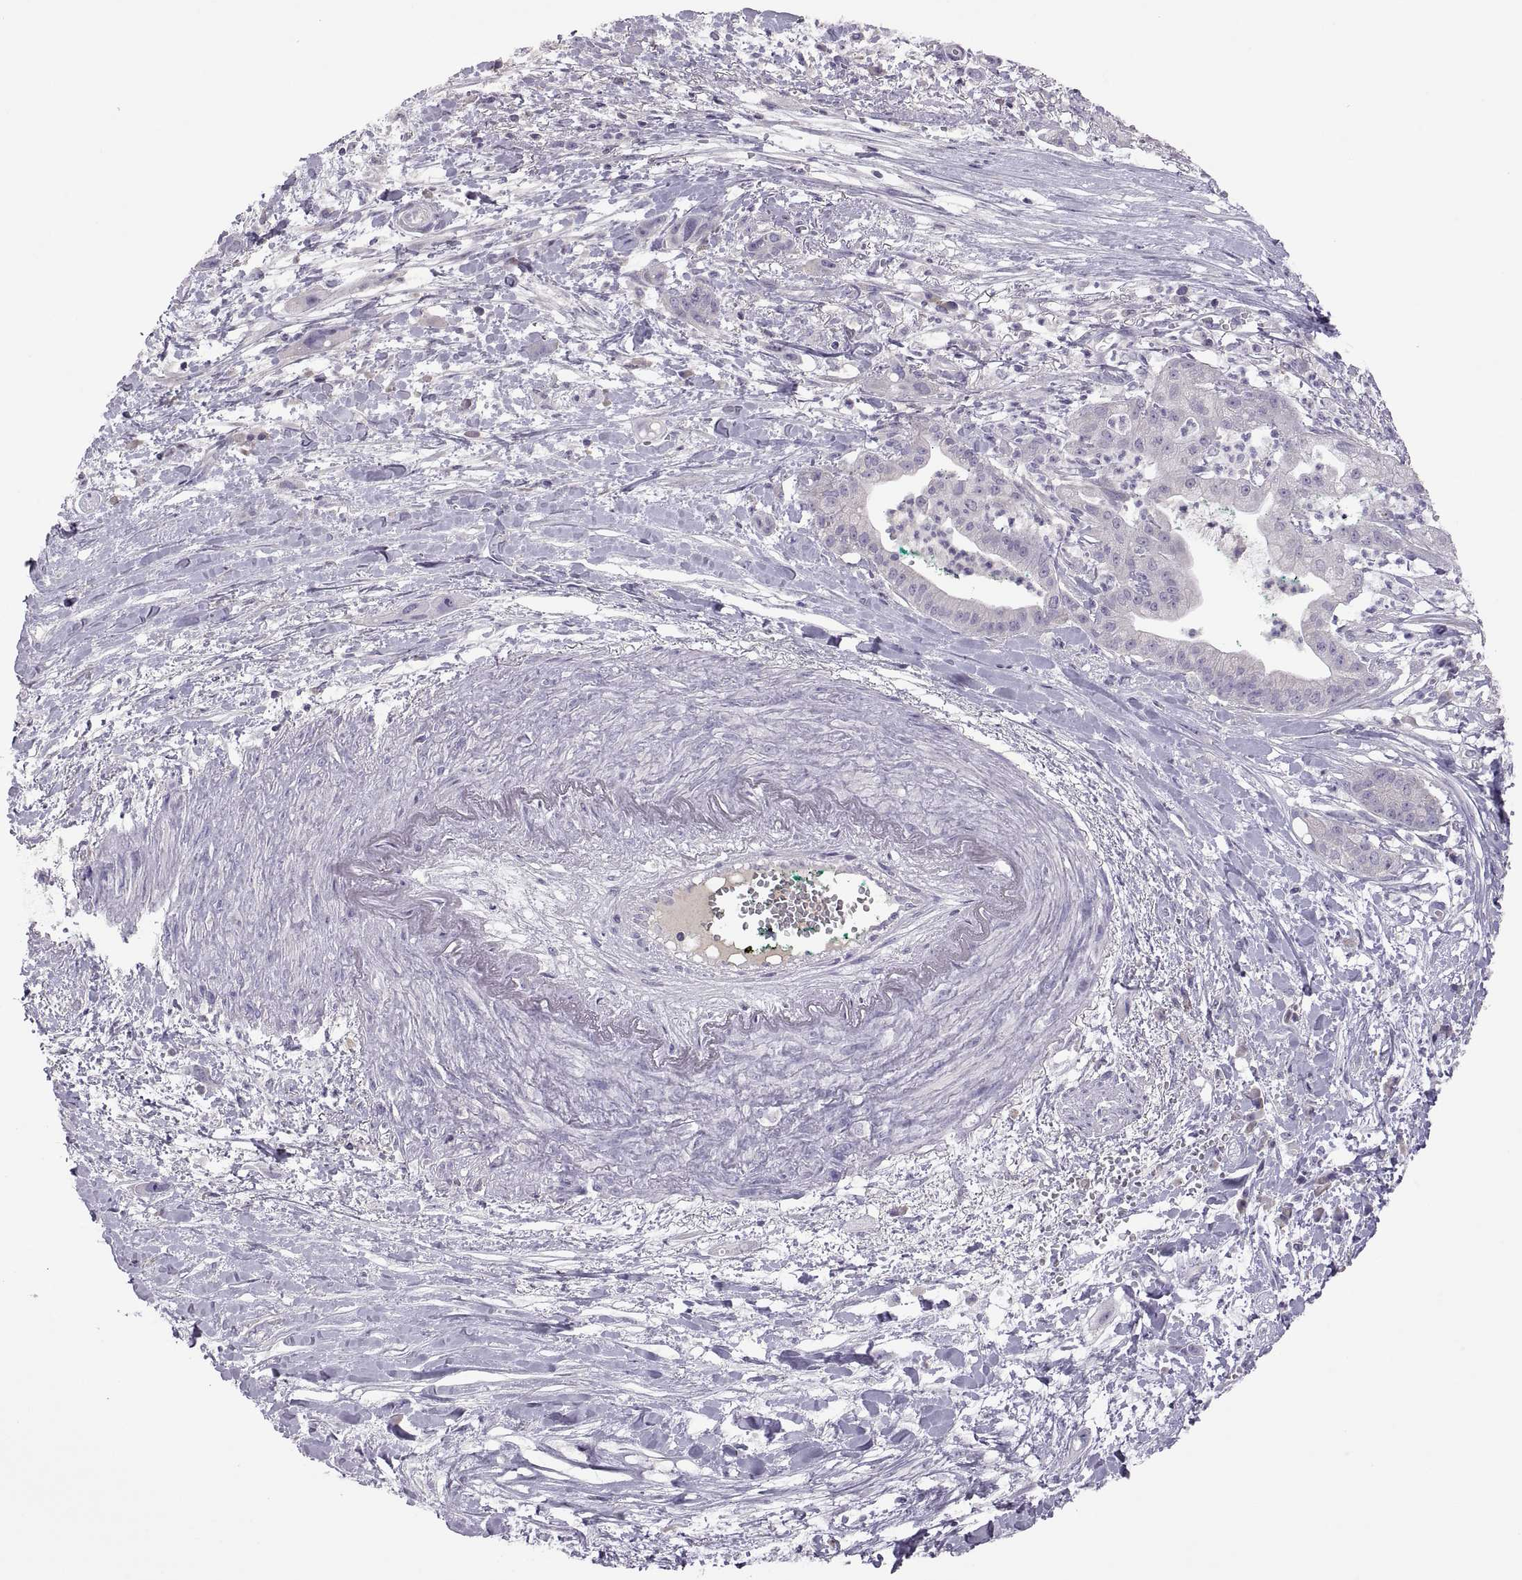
{"staining": {"intensity": "negative", "quantity": "none", "location": "none"}, "tissue": "pancreatic cancer", "cell_type": "Tumor cells", "image_type": "cancer", "snomed": [{"axis": "morphology", "description": "Normal tissue, NOS"}, {"axis": "morphology", "description": "Adenocarcinoma, NOS"}, {"axis": "topography", "description": "Lymph node"}, {"axis": "topography", "description": "Pancreas"}], "caption": "A histopathology image of human pancreatic cancer (adenocarcinoma) is negative for staining in tumor cells.", "gene": "TBX19", "patient": {"sex": "female", "age": 58}}